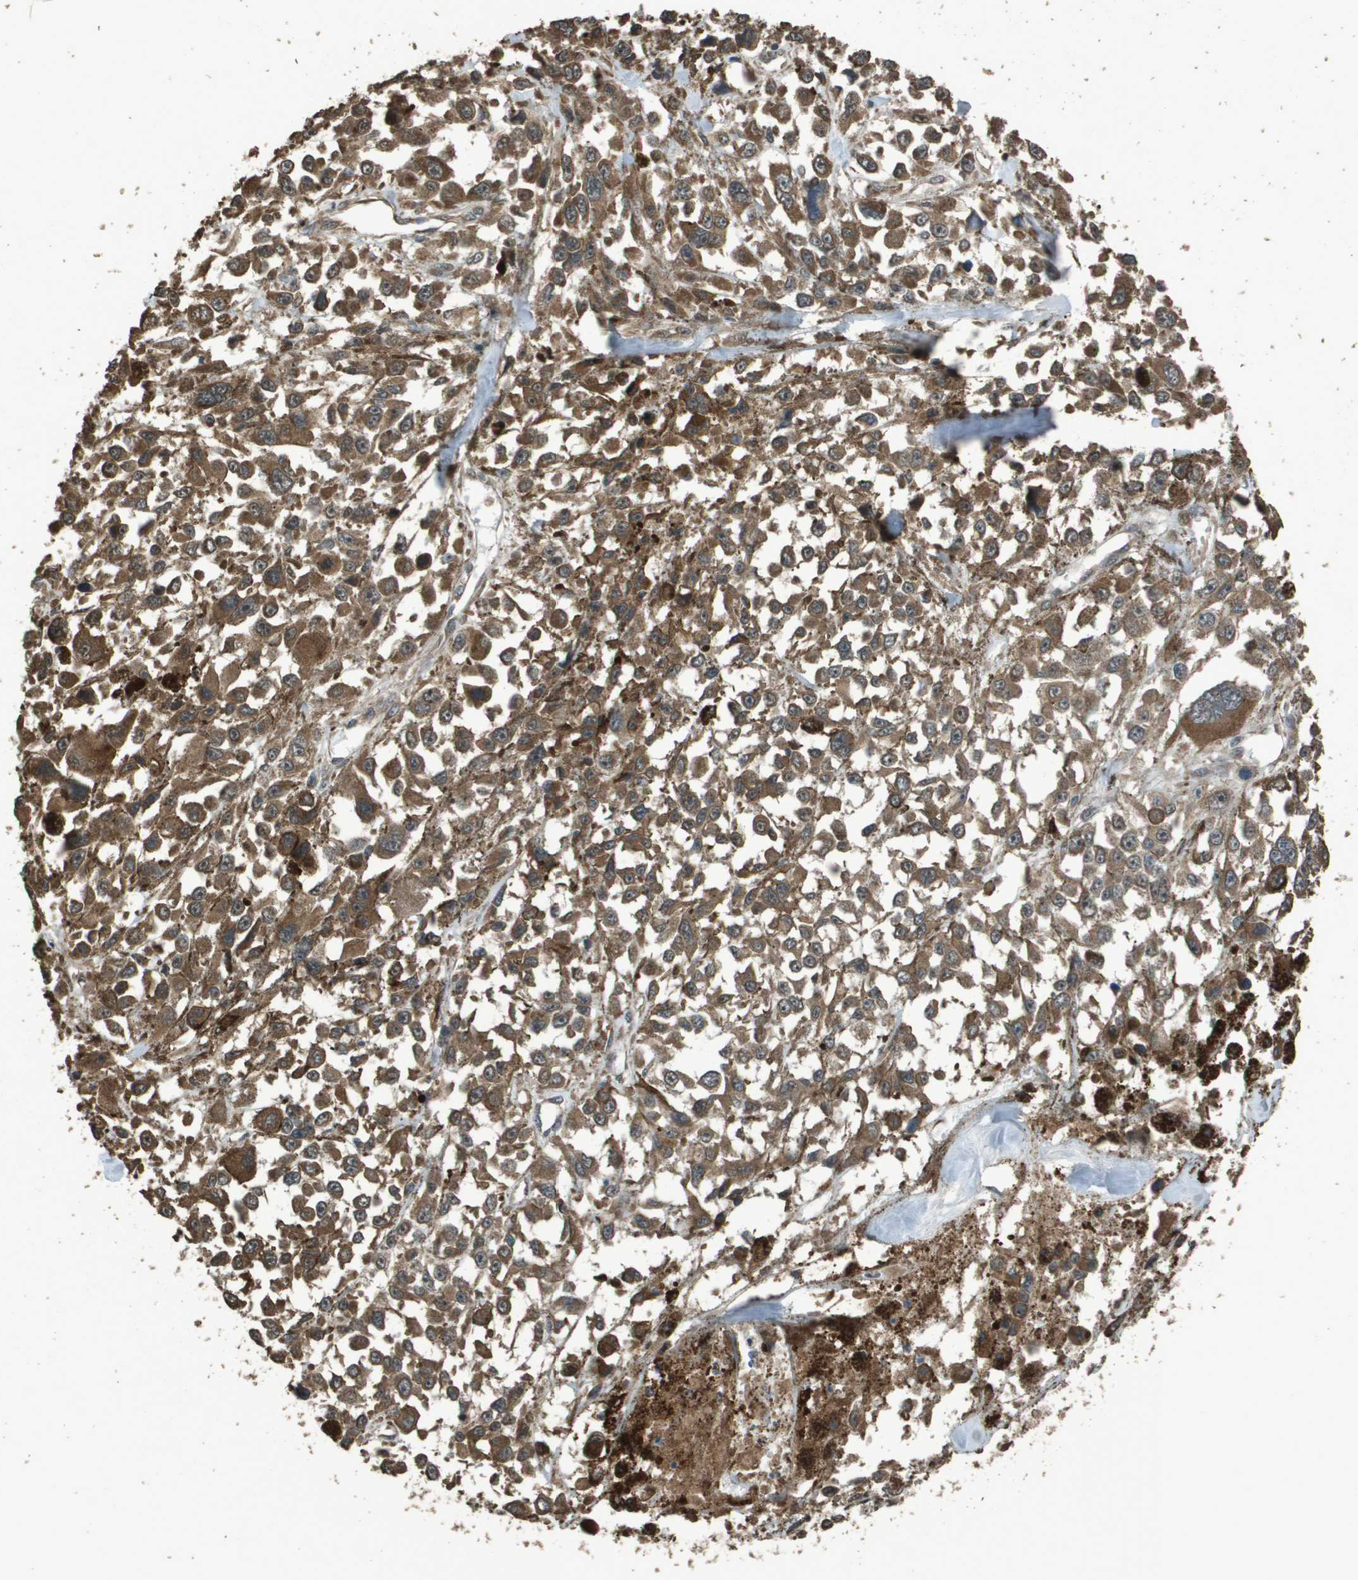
{"staining": {"intensity": "moderate", "quantity": ">75%", "location": "cytoplasmic/membranous"}, "tissue": "melanoma", "cell_type": "Tumor cells", "image_type": "cancer", "snomed": [{"axis": "morphology", "description": "Malignant melanoma, Metastatic site"}, {"axis": "topography", "description": "Lymph node"}], "caption": "Melanoma tissue reveals moderate cytoplasmic/membranous positivity in approximately >75% of tumor cells, visualized by immunohistochemistry.", "gene": "FIG4", "patient": {"sex": "male", "age": 59}}